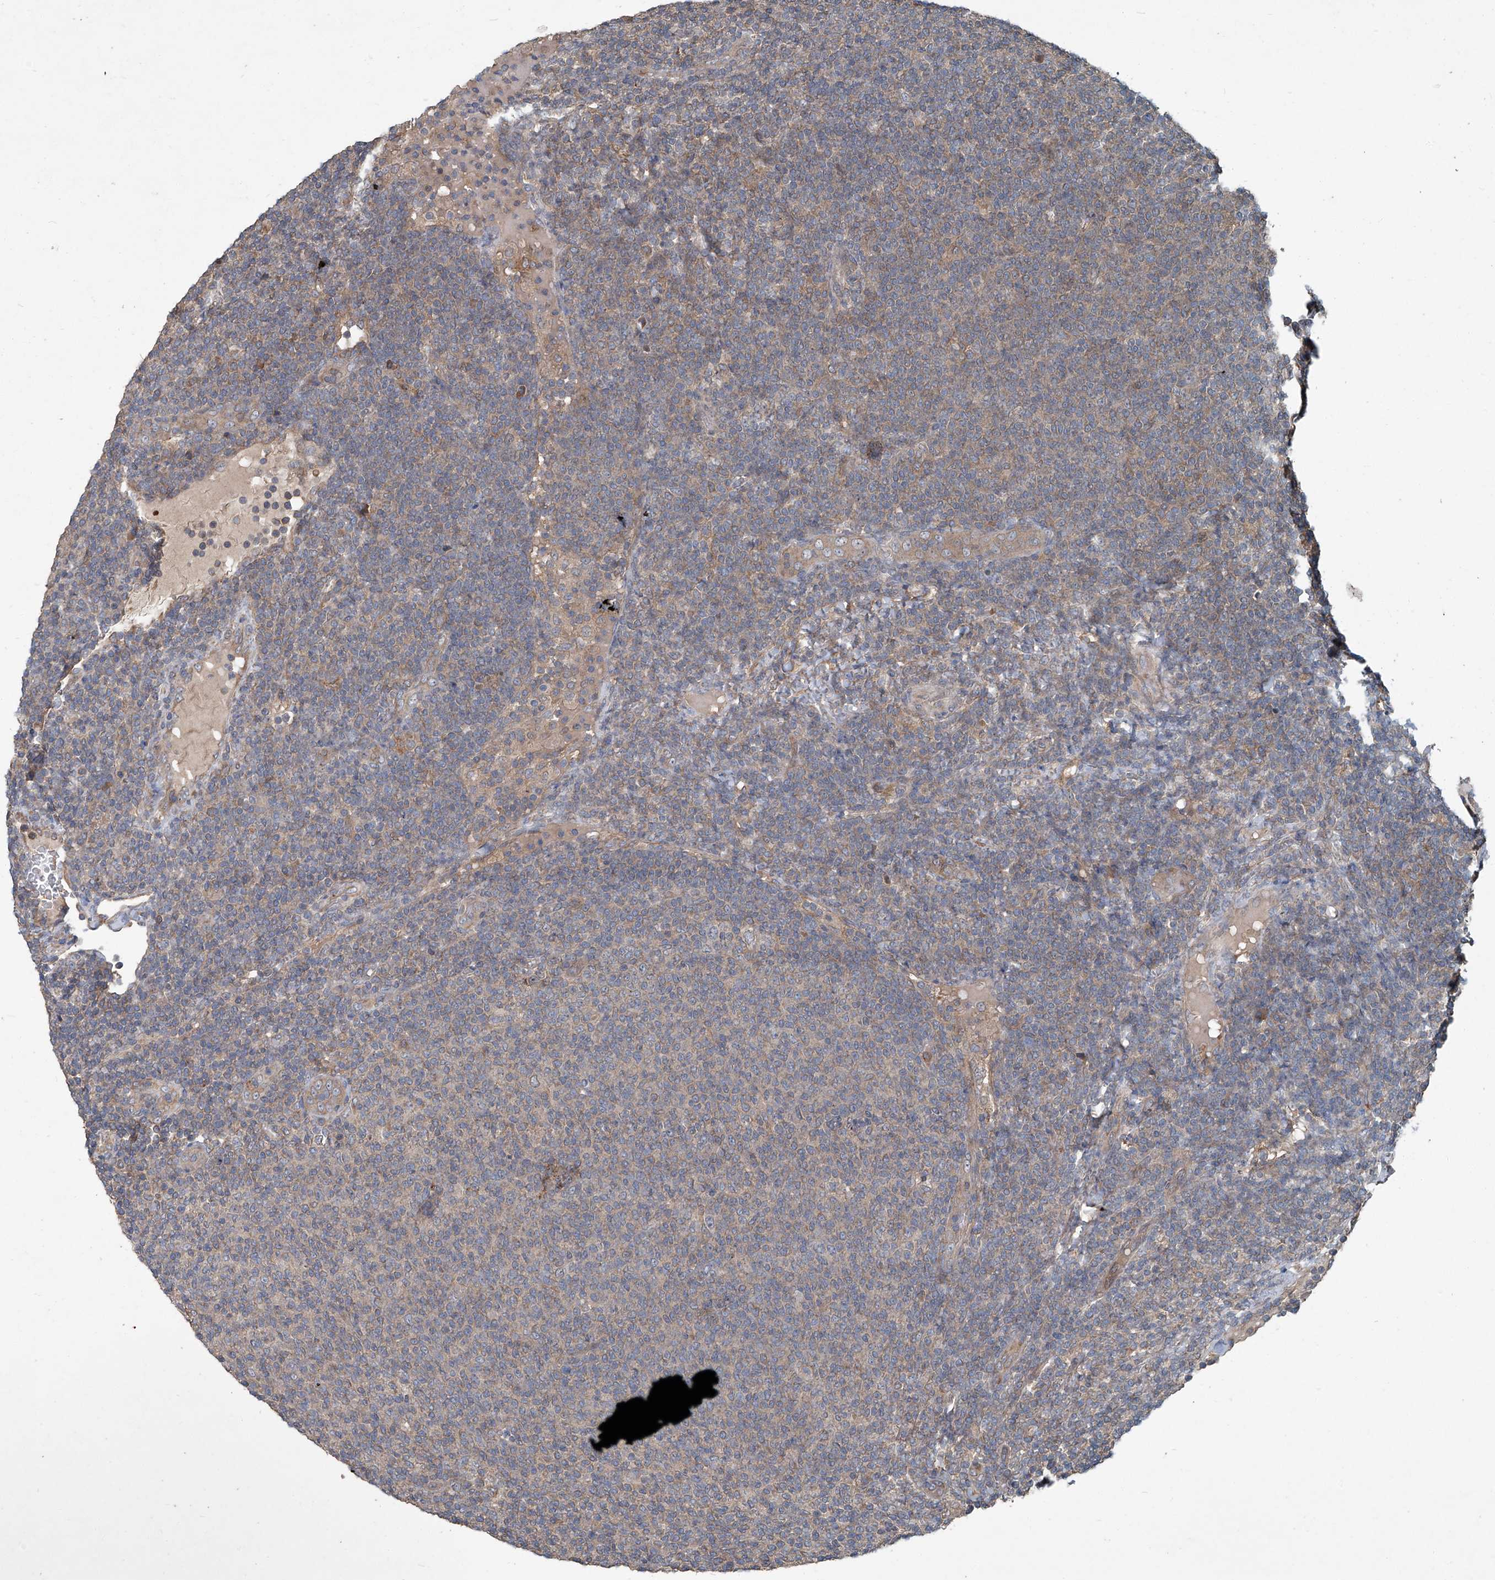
{"staining": {"intensity": "weak", "quantity": "25%-75%", "location": "cytoplasmic/membranous"}, "tissue": "lymphoma", "cell_type": "Tumor cells", "image_type": "cancer", "snomed": [{"axis": "morphology", "description": "Malignant lymphoma, non-Hodgkin's type, Low grade"}, {"axis": "topography", "description": "Lymph node"}], "caption": "Immunohistochemical staining of low-grade malignant lymphoma, non-Hodgkin's type reveals low levels of weak cytoplasmic/membranous protein staining in about 25%-75% of tumor cells. The staining is performed using DAB brown chromogen to label protein expression. The nuclei are counter-stained blue using hematoxylin.", "gene": "ANKRD34A", "patient": {"sex": "male", "age": 66}}